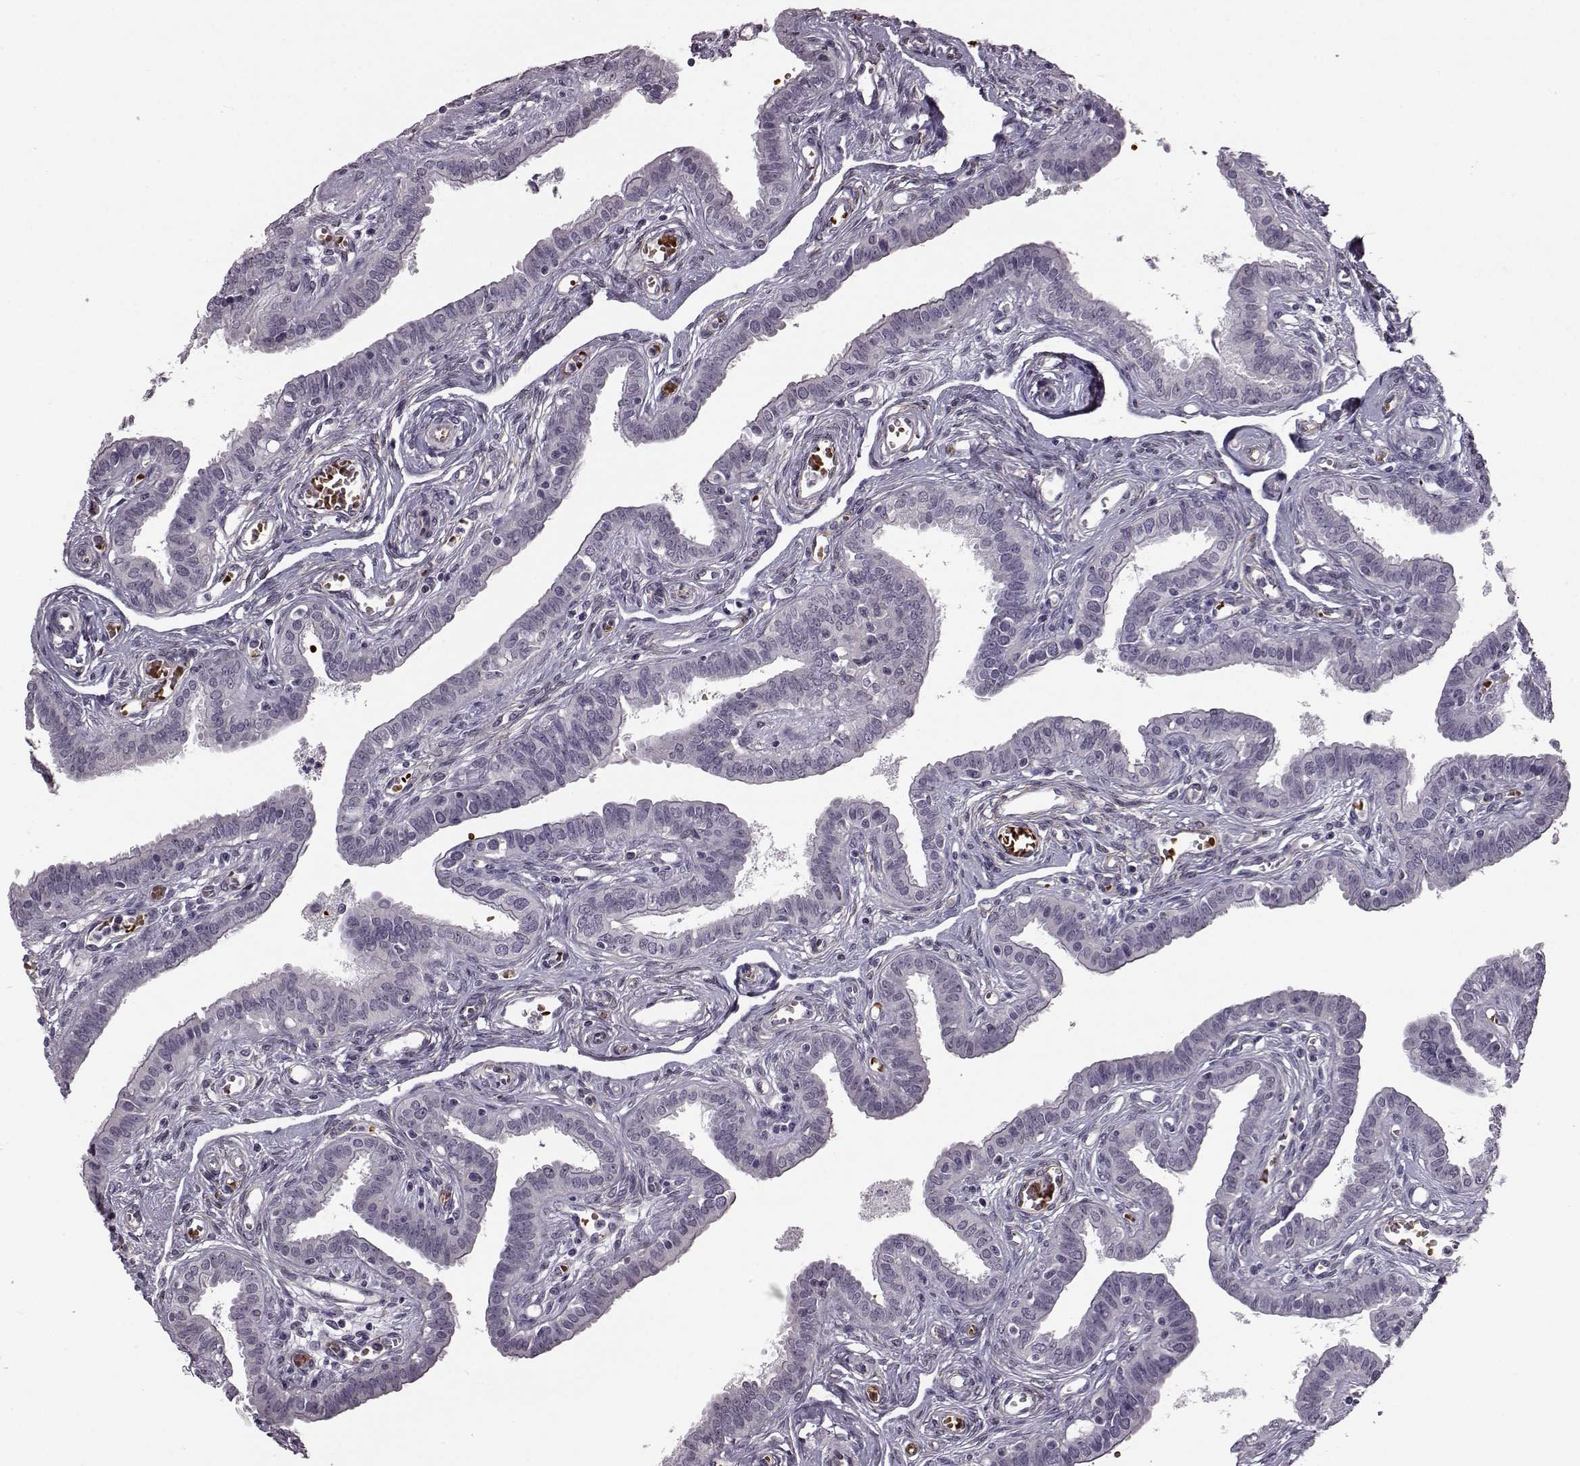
{"staining": {"intensity": "negative", "quantity": "none", "location": "none"}, "tissue": "fallopian tube", "cell_type": "Glandular cells", "image_type": "normal", "snomed": [{"axis": "morphology", "description": "Normal tissue, NOS"}, {"axis": "morphology", "description": "Carcinoma, endometroid"}, {"axis": "topography", "description": "Fallopian tube"}, {"axis": "topography", "description": "Ovary"}], "caption": "IHC micrograph of benign human fallopian tube stained for a protein (brown), which reveals no expression in glandular cells.", "gene": "PROP1", "patient": {"sex": "female", "age": 42}}